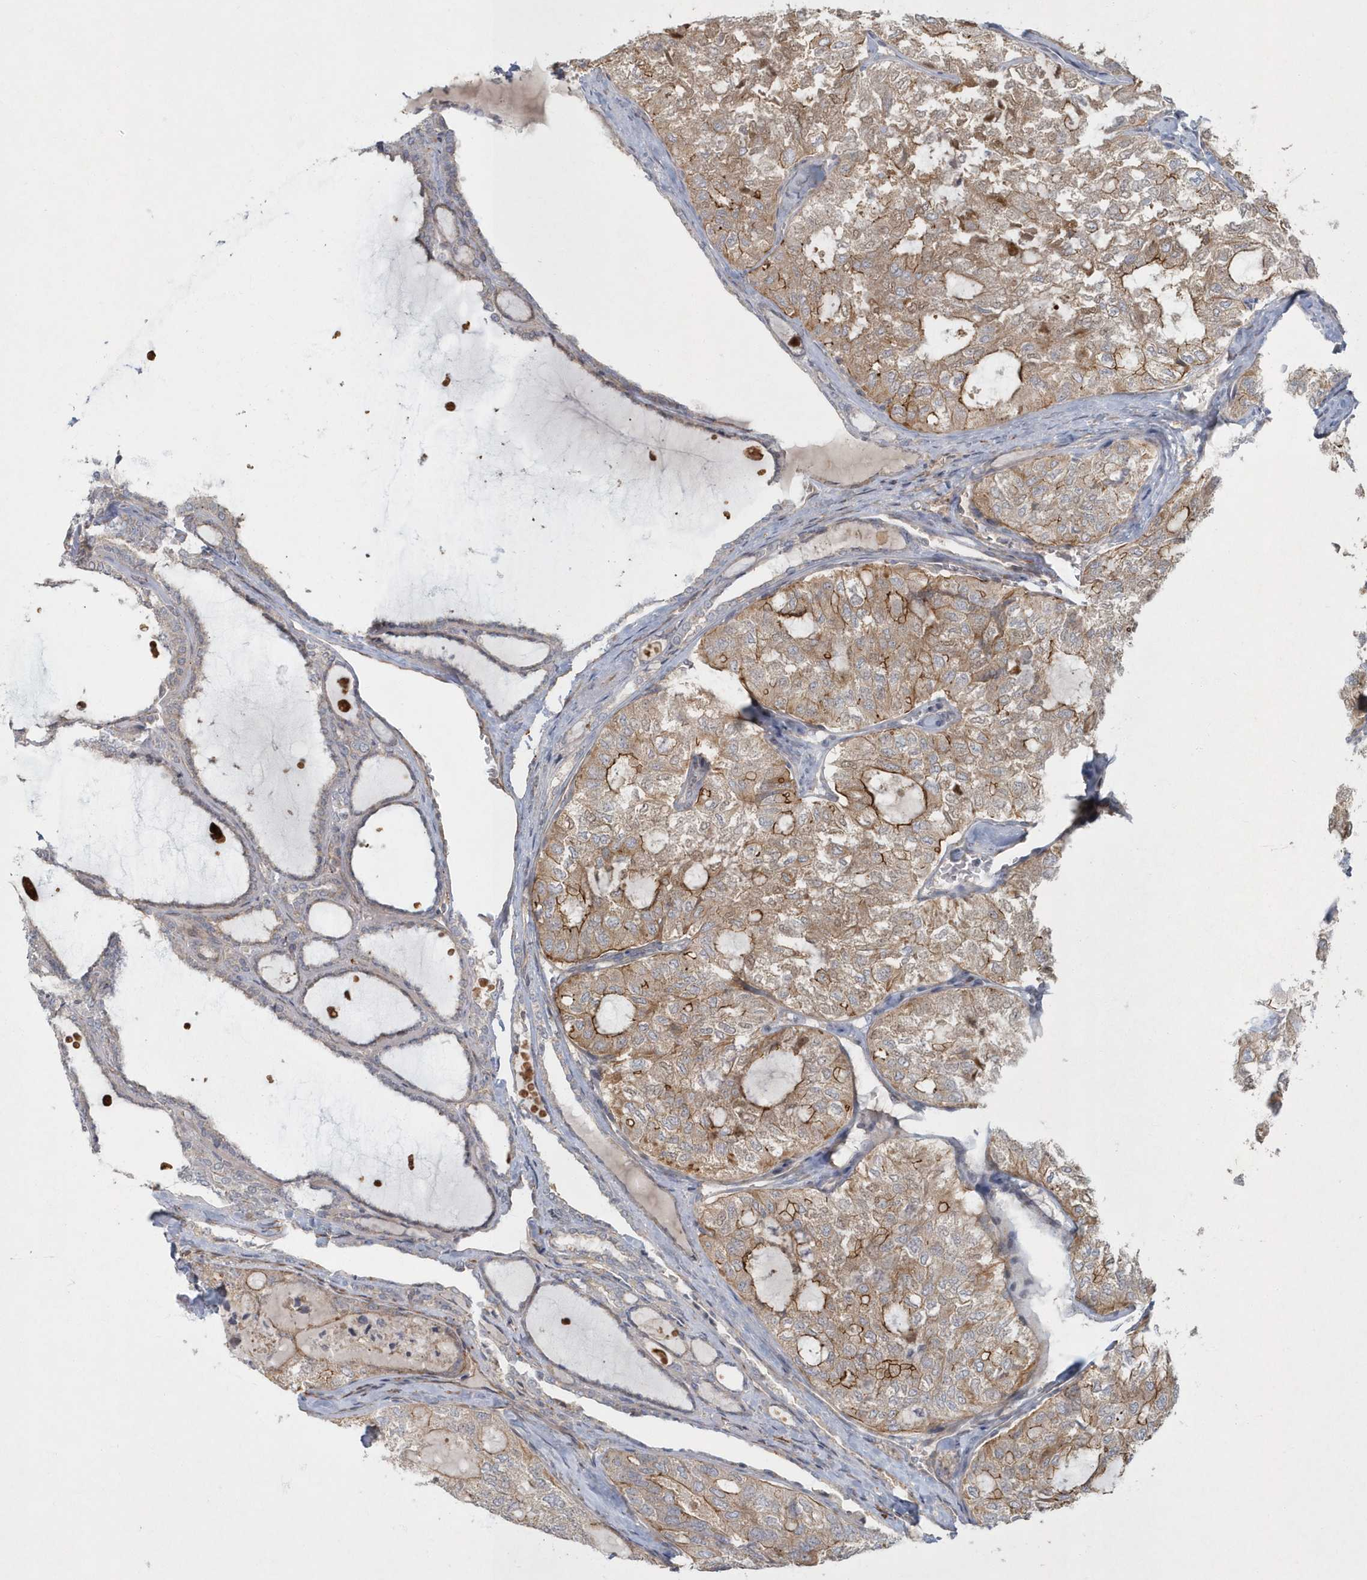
{"staining": {"intensity": "moderate", "quantity": "25%-75%", "location": "cytoplasmic/membranous"}, "tissue": "thyroid cancer", "cell_type": "Tumor cells", "image_type": "cancer", "snomed": [{"axis": "morphology", "description": "Follicular adenoma carcinoma, NOS"}, {"axis": "topography", "description": "Thyroid gland"}], "caption": "Human thyroid cancer stained with a protein marker displays moderate staining in tumor cells.", "gene": "ARHGEF38", "patient": {"sex": "male", "age": 75}}